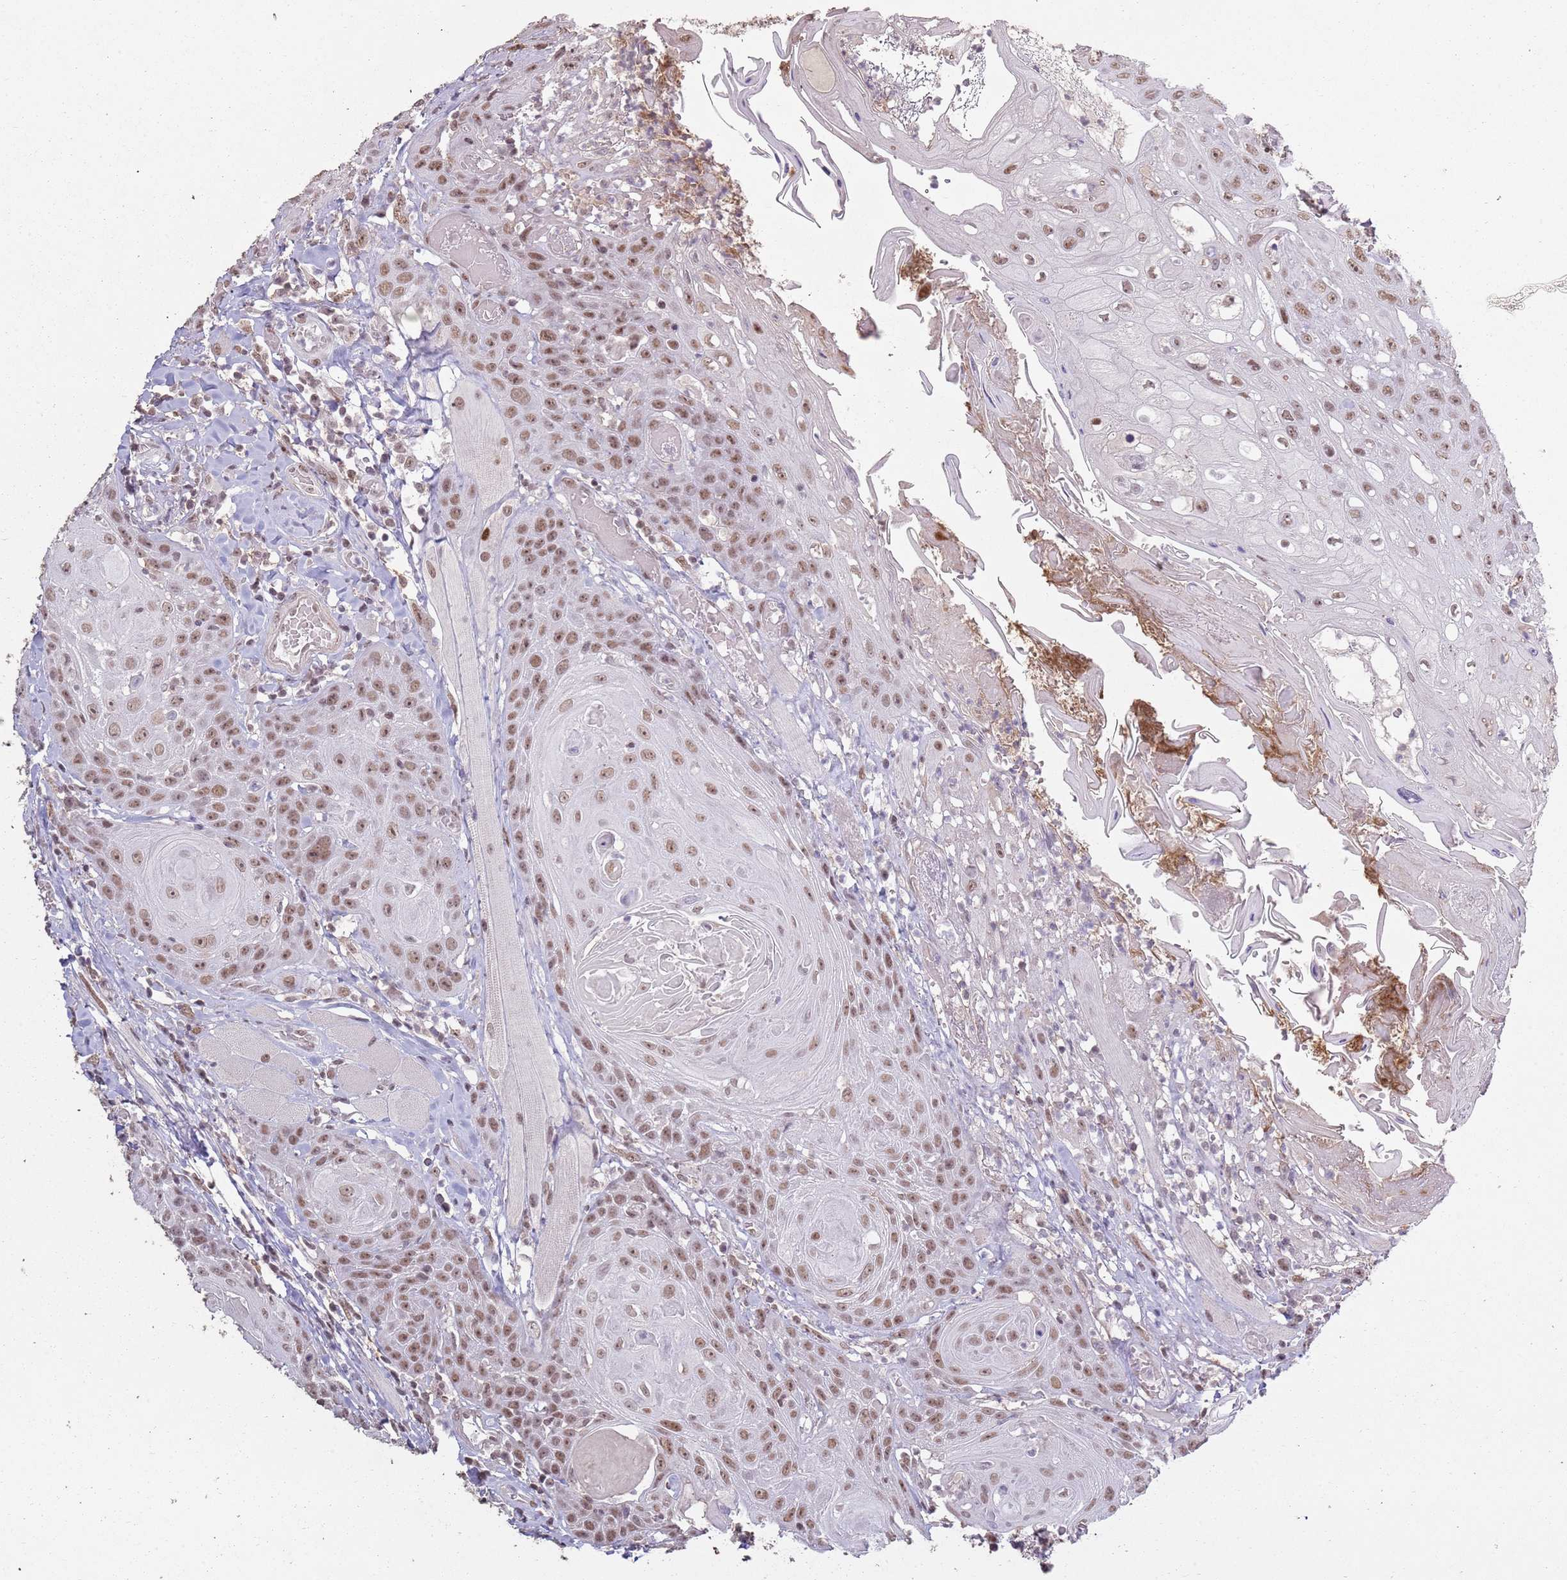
{"staining": {"intensity": "moderate", "quantity": ">75%", "location": "nuclear"}, "tissue": "head and neck cancer", "cell_type": "Tumor cells", "image_type": "cancer", "snomed": [{"axis": "morphology", "description": "Squamous cell carcinoma, NOS"}, {"axis": "topography", "description": "Head-Neck"}], "caption": "Moderate nuclear staining is seen in about >75% of tumor cells in head and neck squamous cell carcinoma.", "gene": "ARL14EP", "patient": {"sex": "female", "age": 59}}